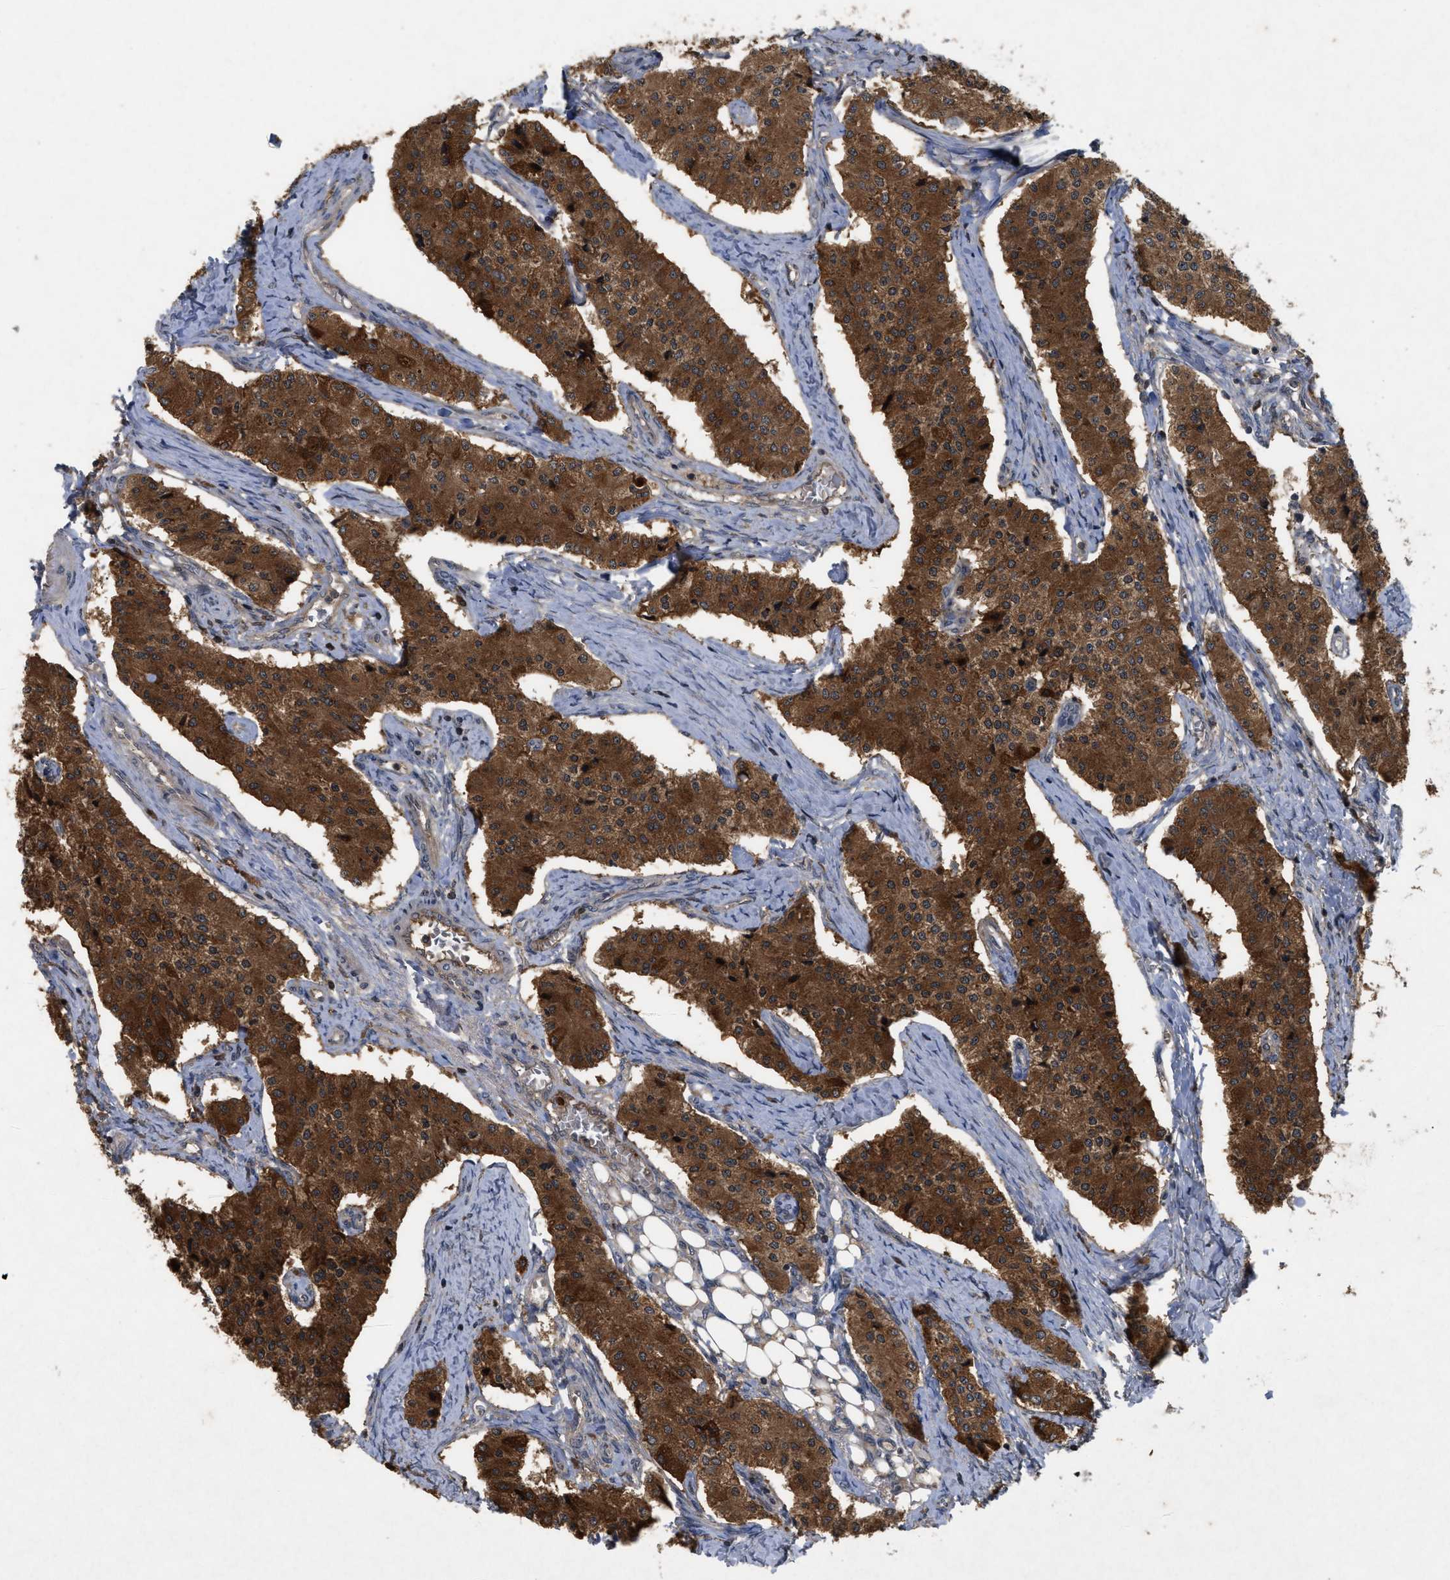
{"staining": {"intensity": "strong", "quantity": ">75%", "location": "cytoplasmic/membranous"}, "tissue": "carcinoid", "cell_type": "Tumor cells", "image_type": "cancer", "snomed": [{"axis": "morphology", "description": "Carcinoid, malignant, NOS"}, {"axis": "topography", "description": "Colon"}], "caption": "This image demonstrates immunohistochemistry staining of human malignant carcinoid, with high strong cytoplasmic/membranous positivity in about >75% of tumor cells.", "gene": "RAB2A", "patient": {"sex": "female", "age": 52}}